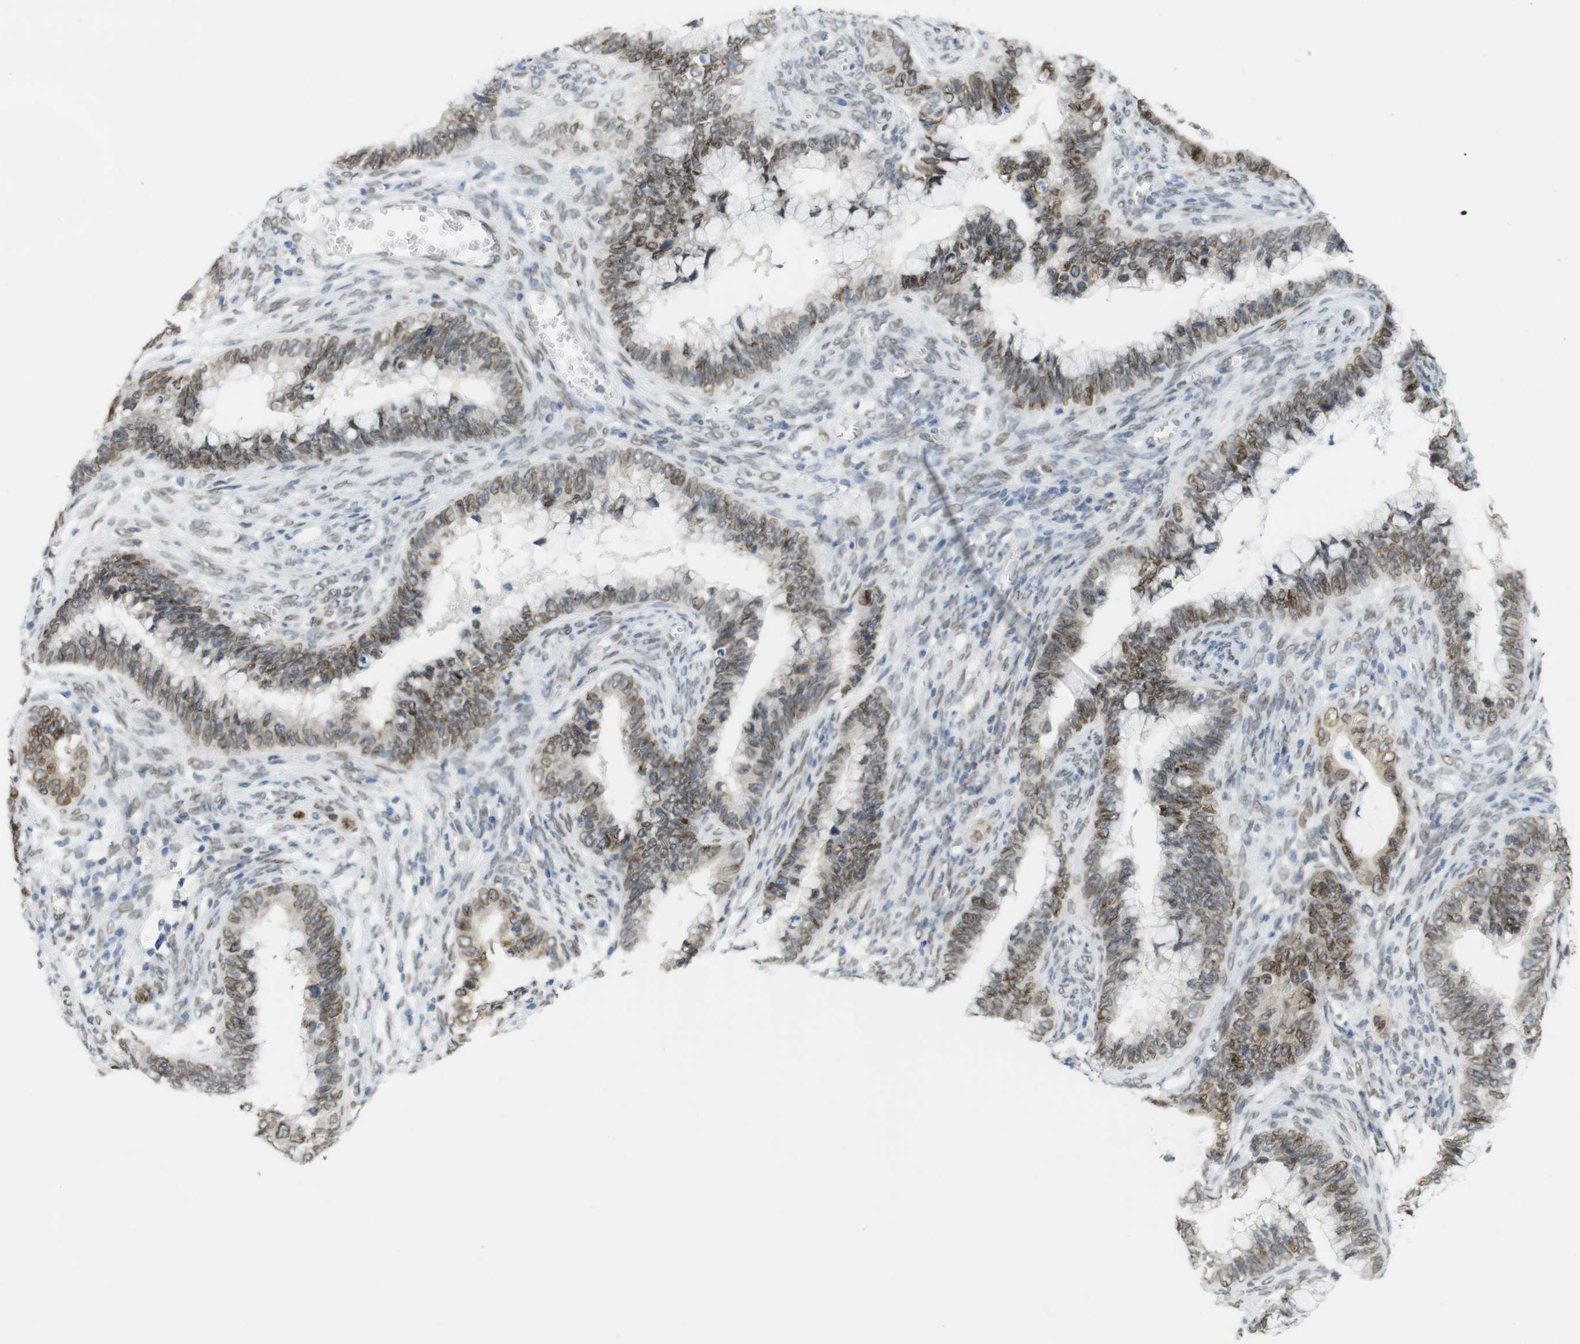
{"staining": {"intensity": "moderate", "quantity": ">75%", "location": "cytoplasmic/membranous,nuclear"}, "tissue": "cervical cancer", "cell_type": "Tumor cells", "image_type": "cancer", "snomed": [{"axis": "morphology", "description": "Adenocarcinoma, NOS"}, {"axis": "topography", "description": "Cervix"}], "caption": "High-power microscopy captured an immunohistochemistry (IHC) micrograph of cervical cancer (adenocarcinoma), revealing moderate cytoplasmic/membranous and nuclear positivity in approximately >75% of tumor cells.", "gene": "ARL6IP6", "patient": {"sex": "female", "age": 44}}